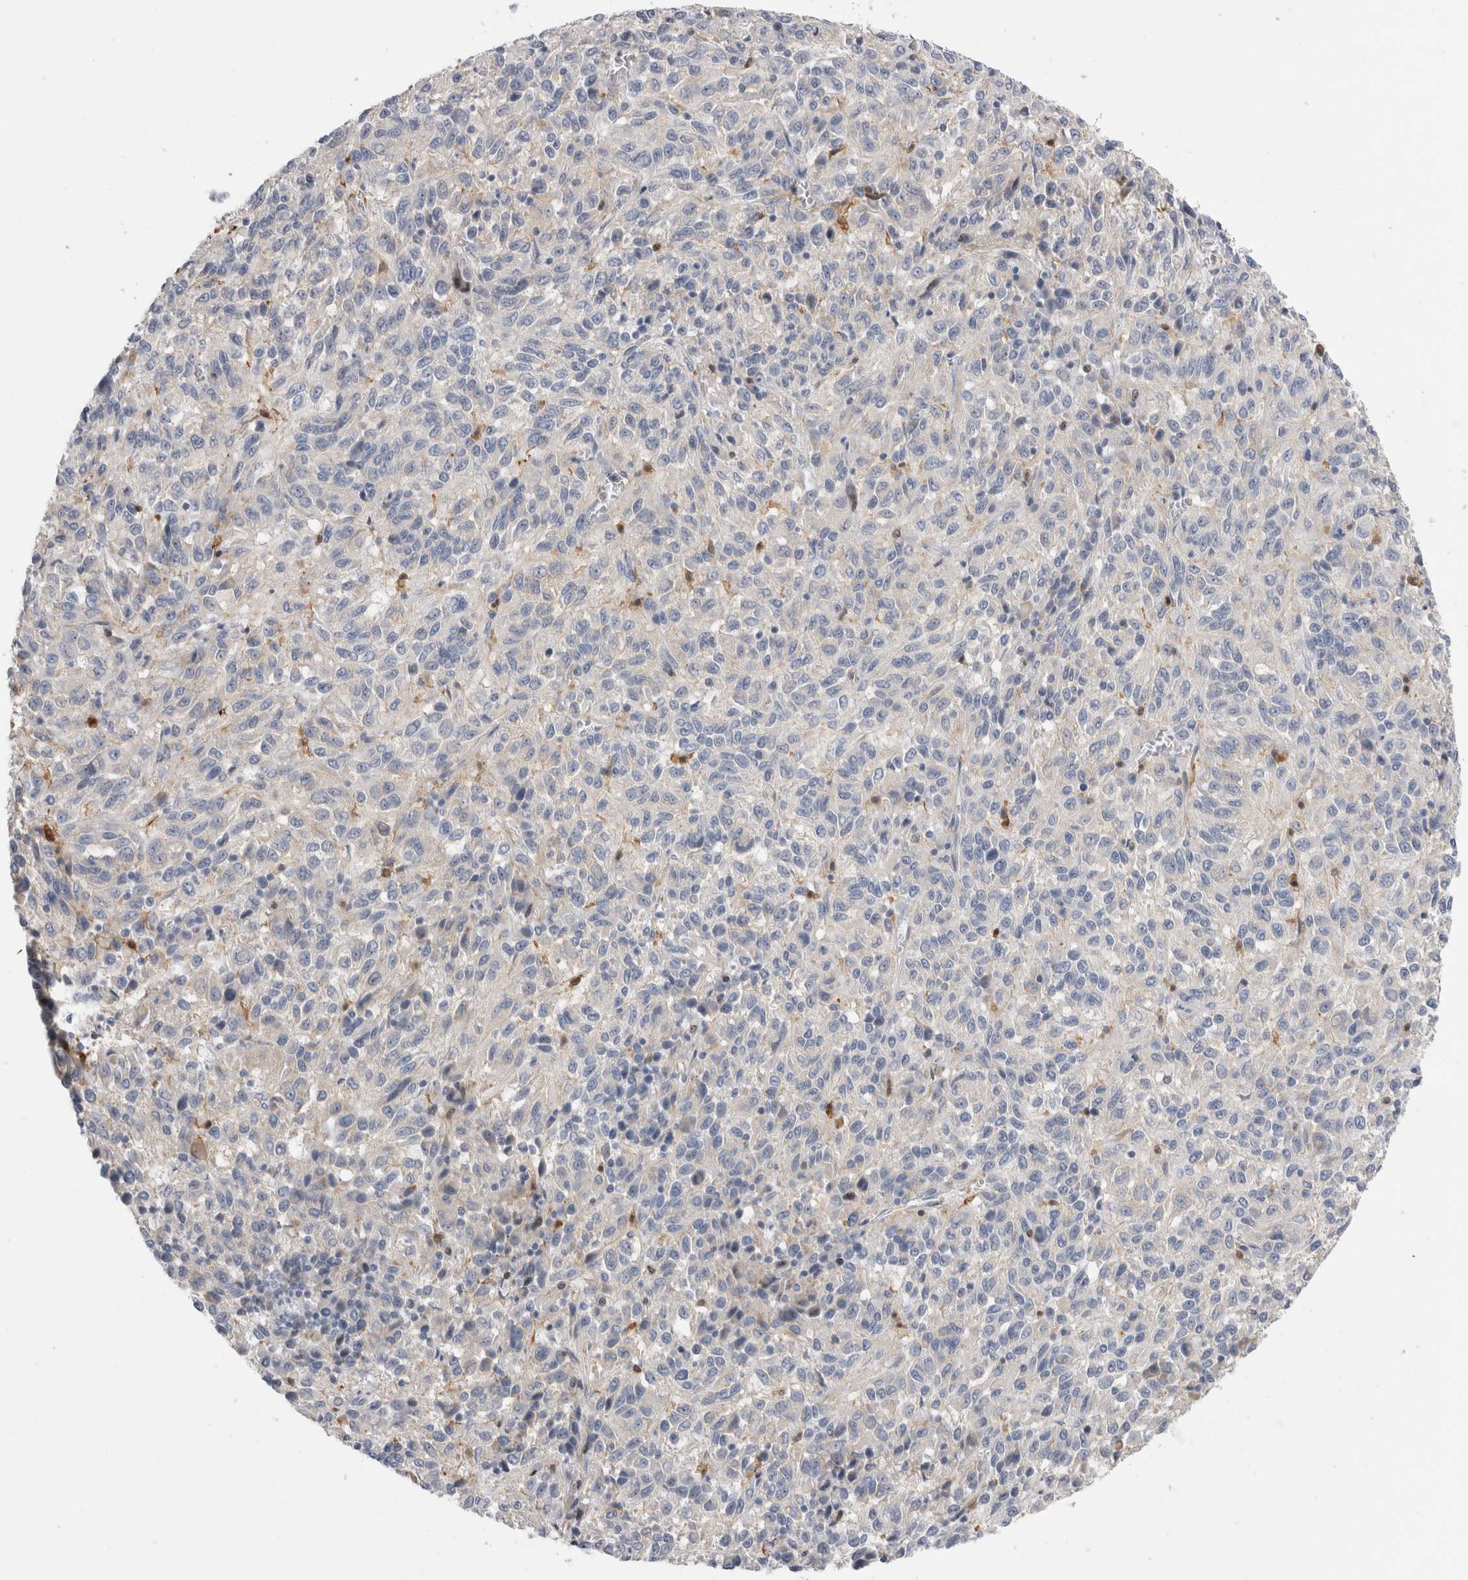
{"staining": {"intensity": "negative", "quantity": "none", "location": "none"}, "tissue": "melanoma", "cell_type": "Tumor cells", "image_type": "cancer", "snomed": [{"axis": "morphology", "description": "Malignant melanoma, Metastatic site"}, {"axis": "topography", "description": "Lung"}], "caption": "DAB immunohistochemical staining of melanoma shows no significant positivity in tumor cells.", "gene": "SLC20A2", "patient": {"sex": "male", "age": 64}}